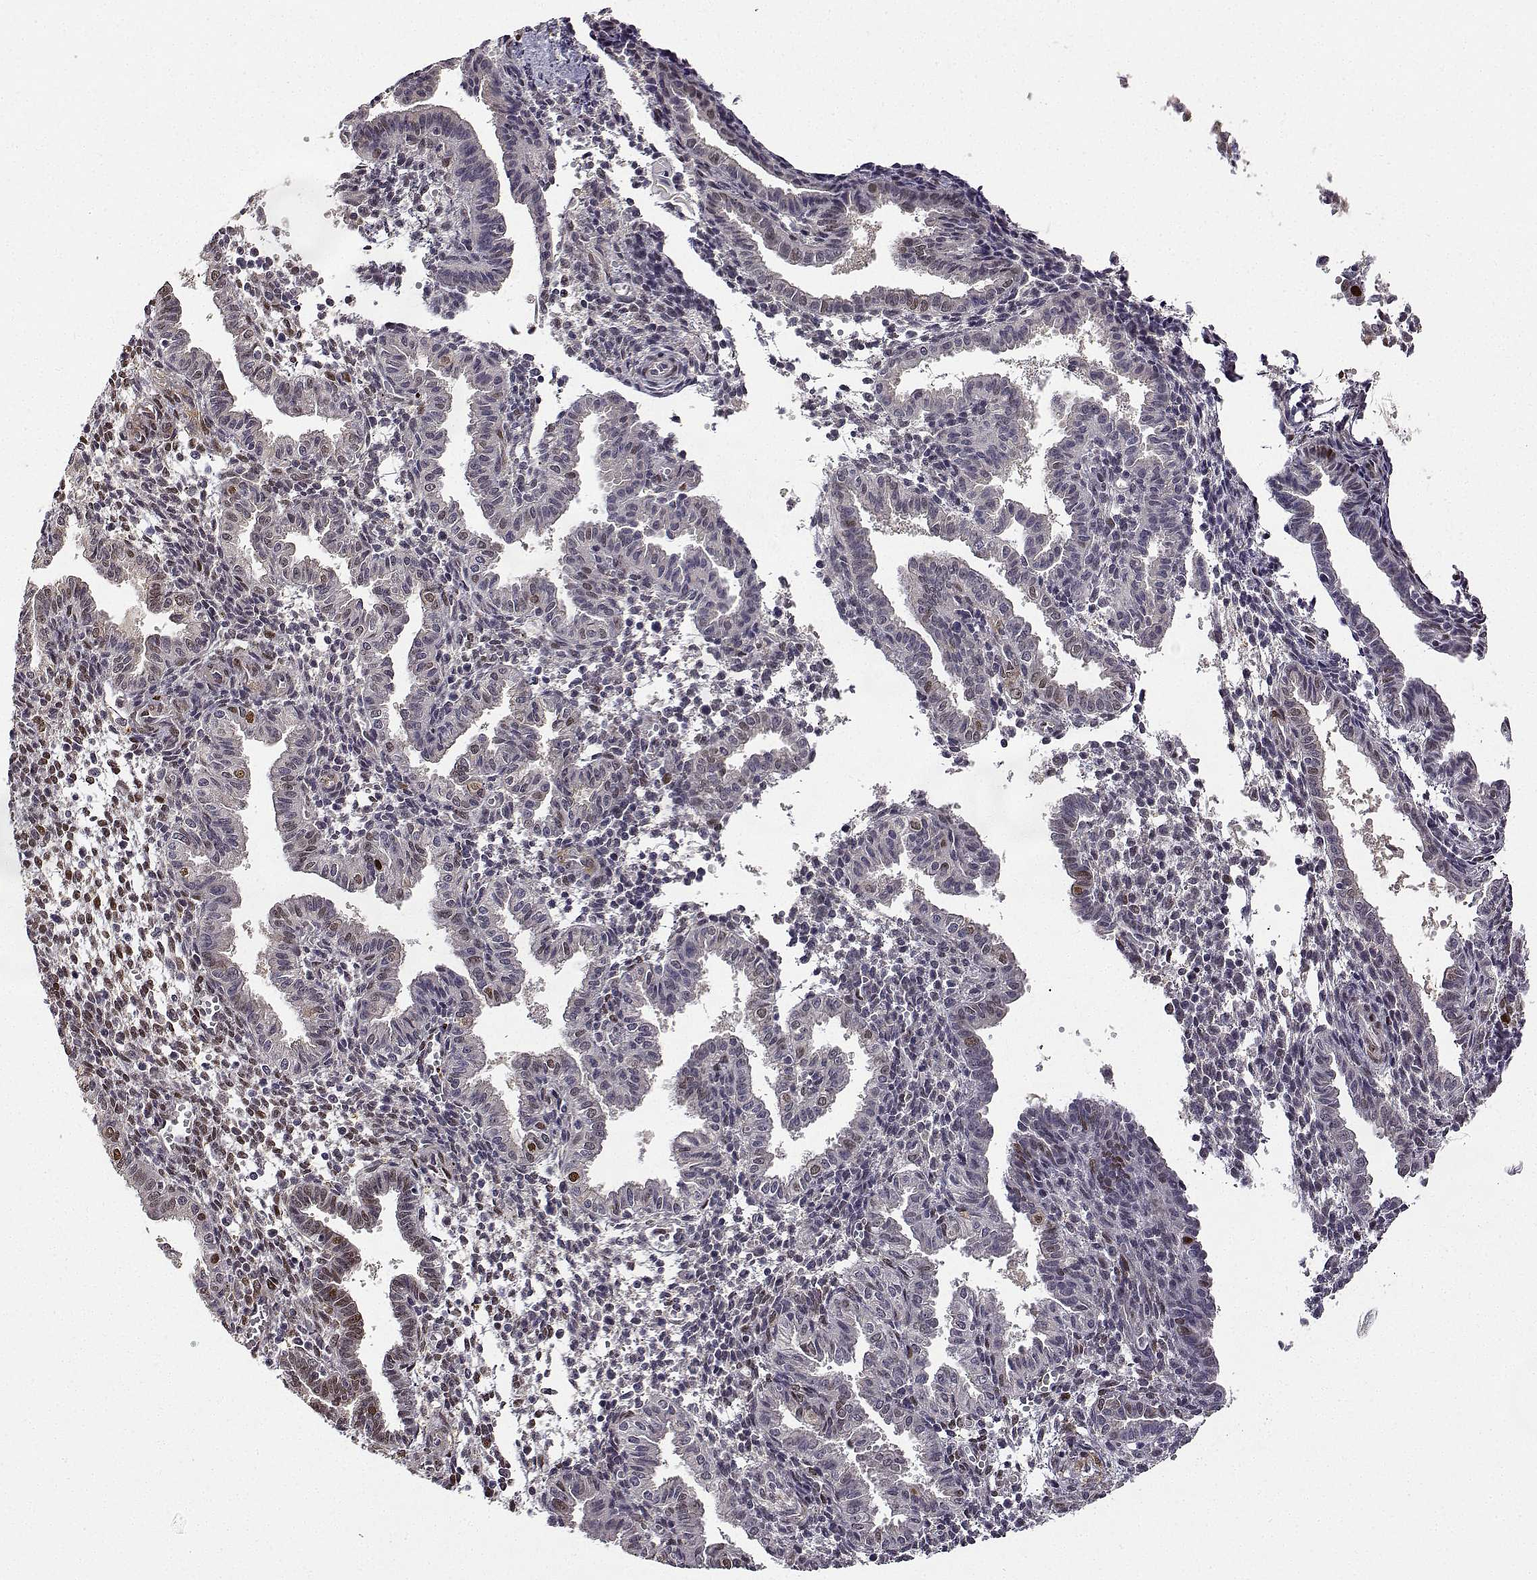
{"staining": {"intensity": "weak", "quantity": "25%-75%", "location": "cytoplasmic/membranous,nuclear"}, "tissue": "endometrium", "cell_type": "Cells in endometrial stroma", "image_type": "normal", "snomed": [{"axis": "morphology", "description": "Normal tissue, NOS"}, {"axis": "topography", "description": "Endometrium"}], "caption": "Protein staining of normal endometrium shows weak cytoplasmic/membranous,nuclear expression in approximately 25%-75% of cells in endometrial stroma. (Stains: DAB in brown, nuclei in blue, Microscopy: brightfield microscopy at high magnification).", "gene": "PHGDH", "patient": {"sex": "female", "age": 37}}